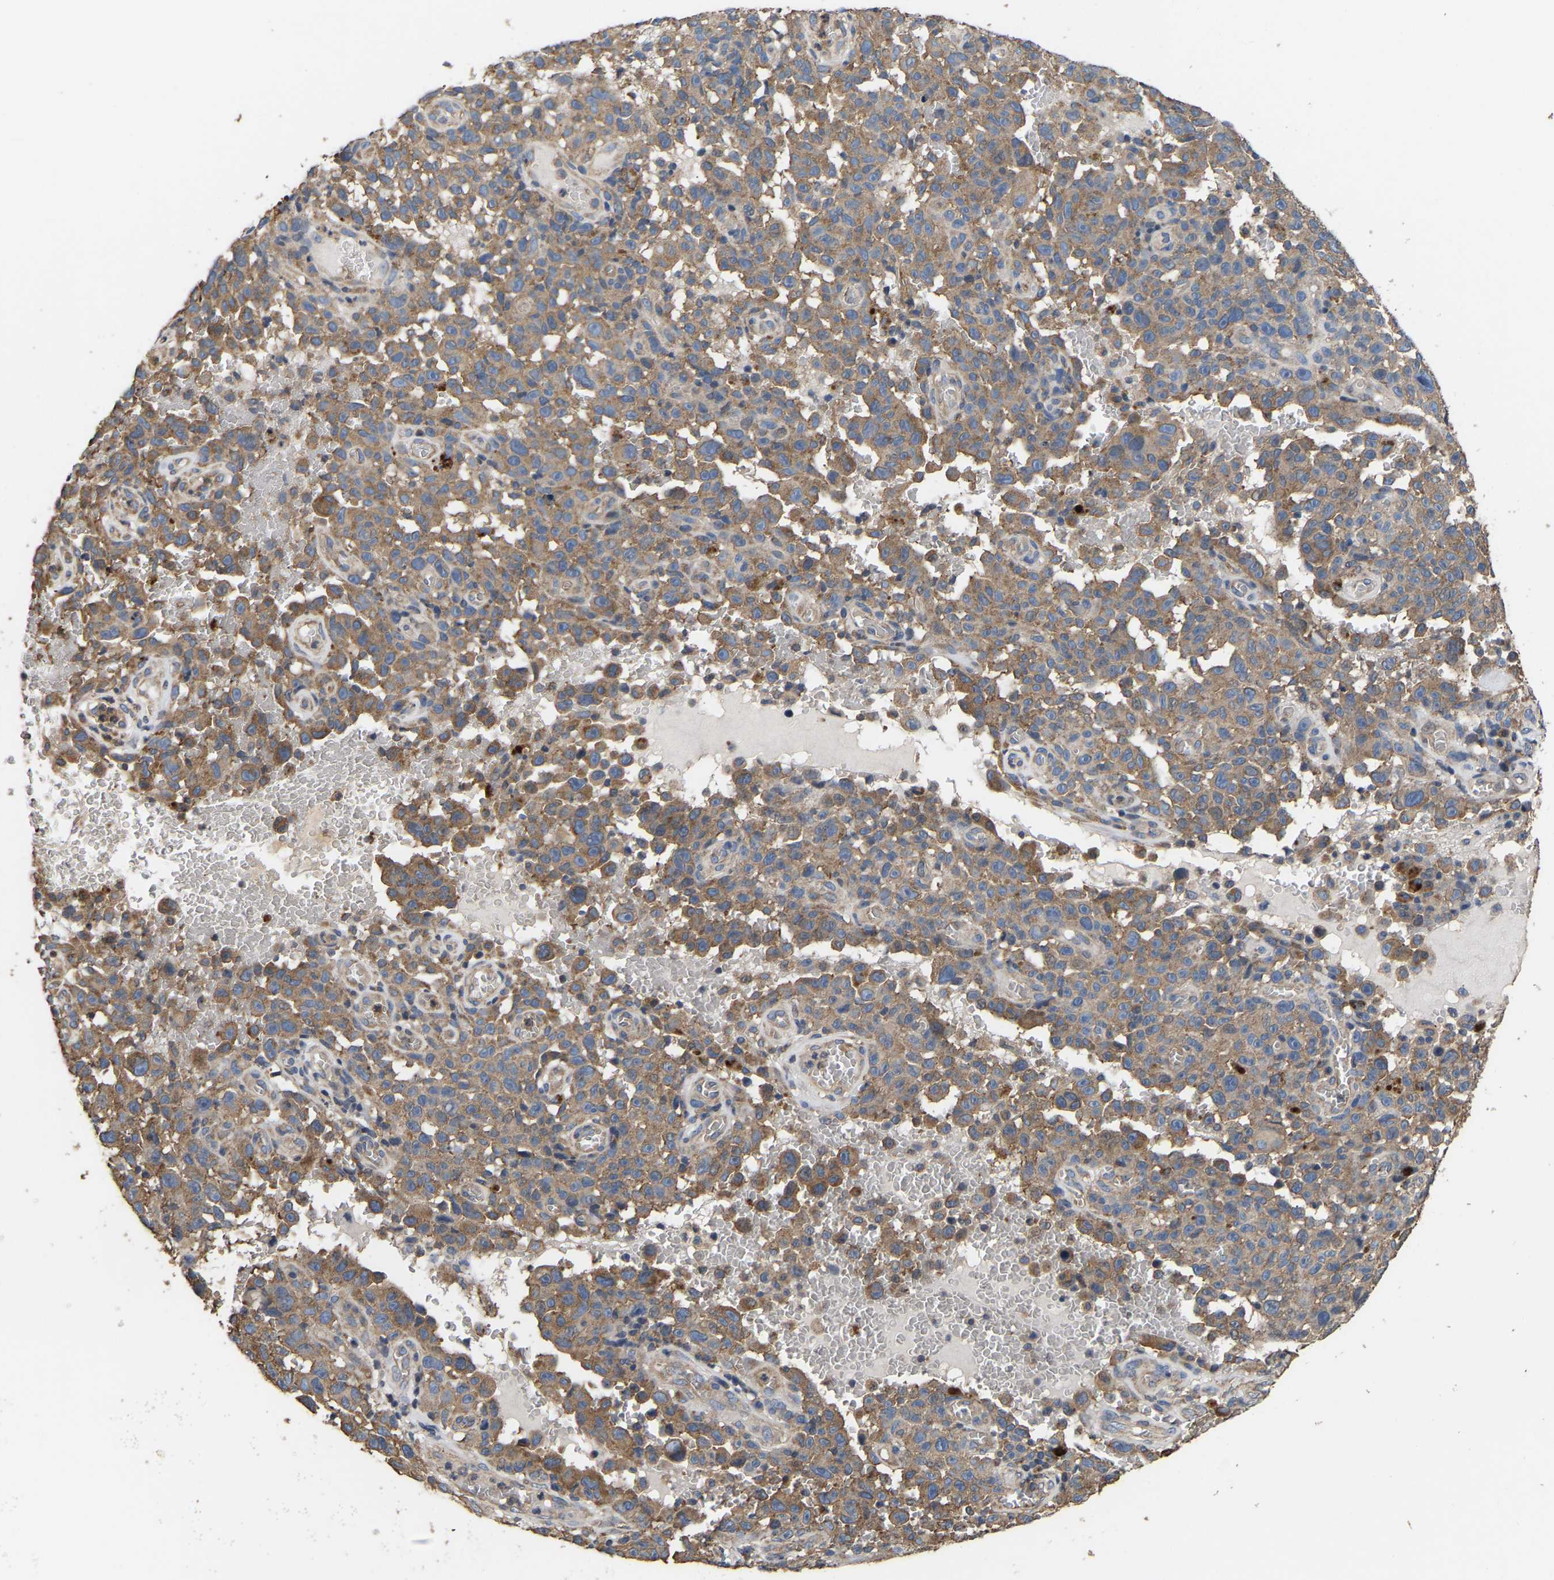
{"staining": {"intensity": "moderate", "quantity": ">75%", "location": "cytoplasmic/membranous"}, "tissue": "melanoma", "cell_type": "Tumor cells", "image_type": "cancer", "snomed": [{"axis": "morphology", "description": "Malignant melanoma, NOS"}, {"axis": "topography", "description": "Skin"}], "caption": "Immunohistochemical staining of melanoma demonstrates medium levels of moderate cytoplasmic/membranous protein expression in approximately >75% of tumor cells.", "gene": "AIMP2", "patient": {"sex": "female", "age": 82}}